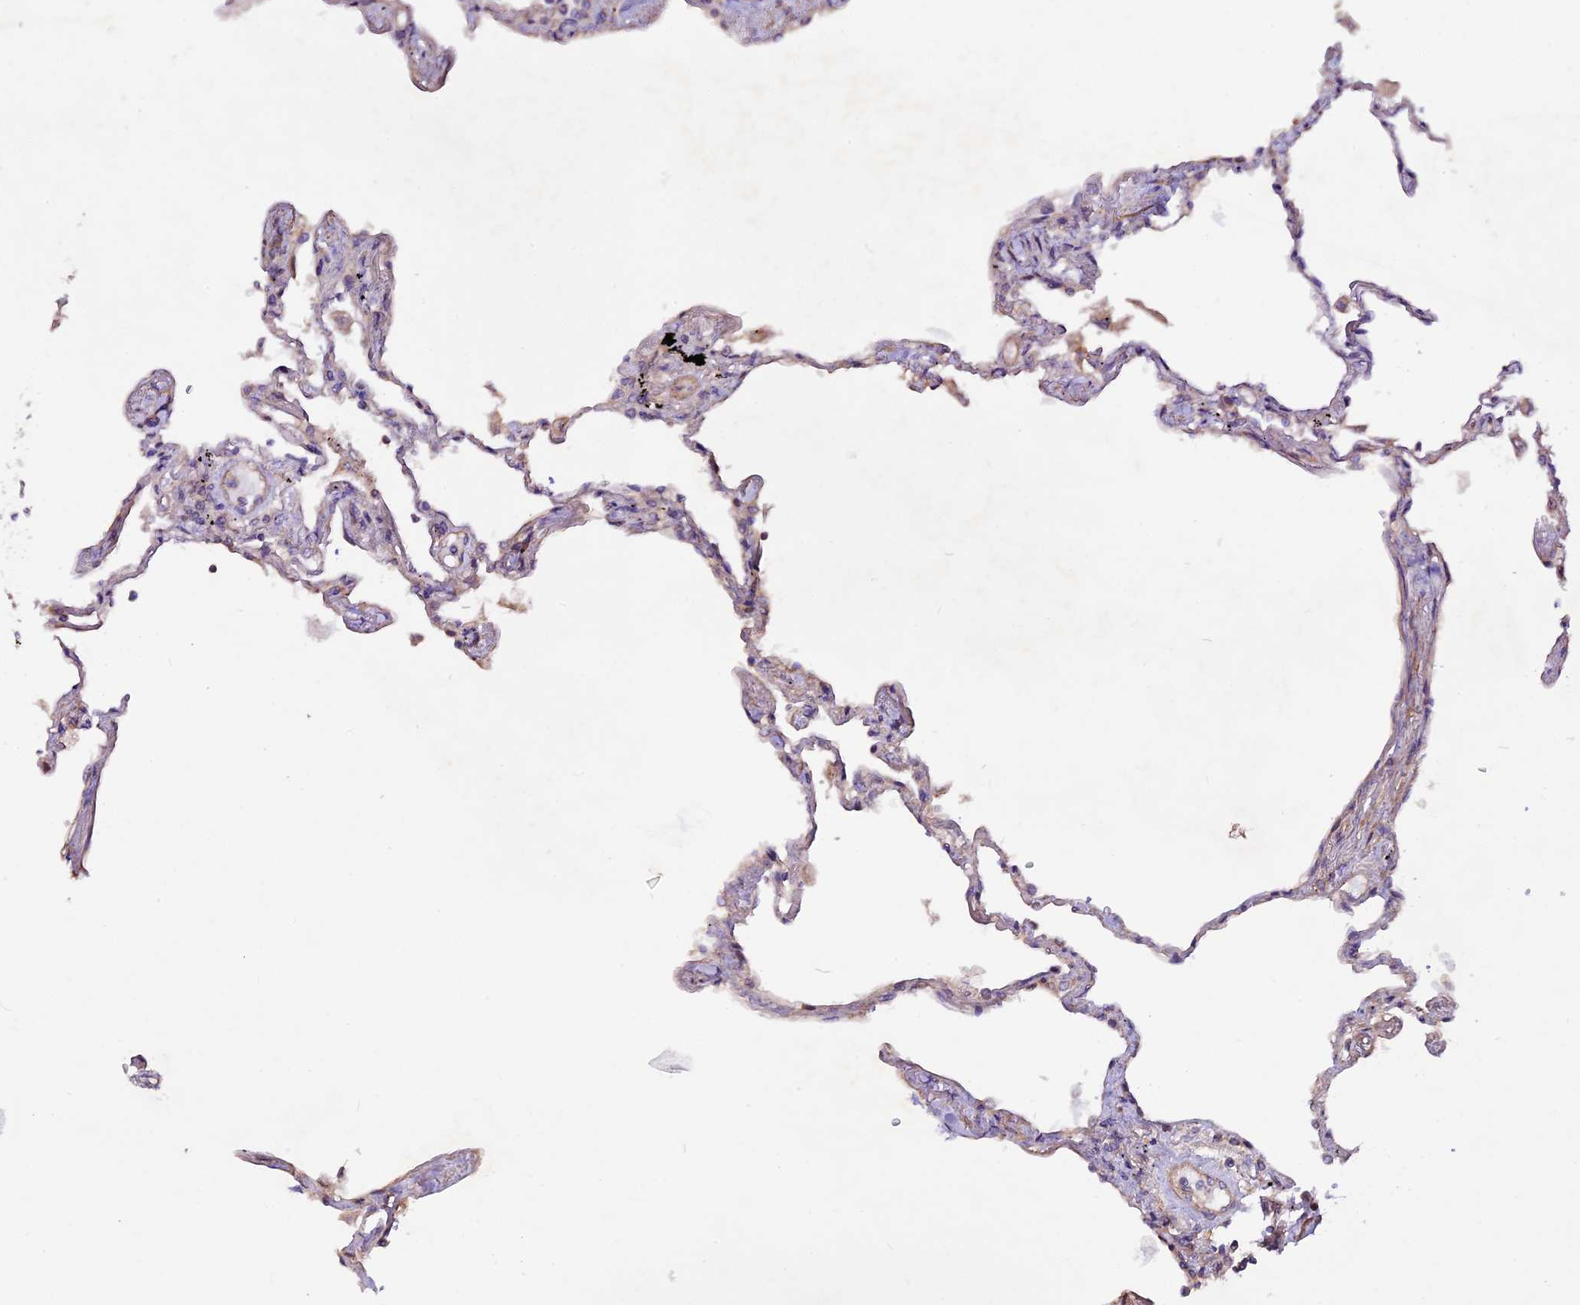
{"staining": {"intensity": "moderate", "quantity": "<25%", "location": "cytoplasmic/membranous"}, "tissue": "lung", "cell_type": "Alveolar cells", "image_type": "normal", "snomed": [{"axis": "morphology", "description": "Normal tissue, NOS"}, {"axis": "topography", "description": "Lung"}], "caption": "Immunohistochemical staining of unremarkable lung exhibits low levels of moderate cytoplasmic/membranous staining in approximately <25% of alveolar cells.", "gene": "ANO3", "patient": {"sex": "female", "age": 67}}